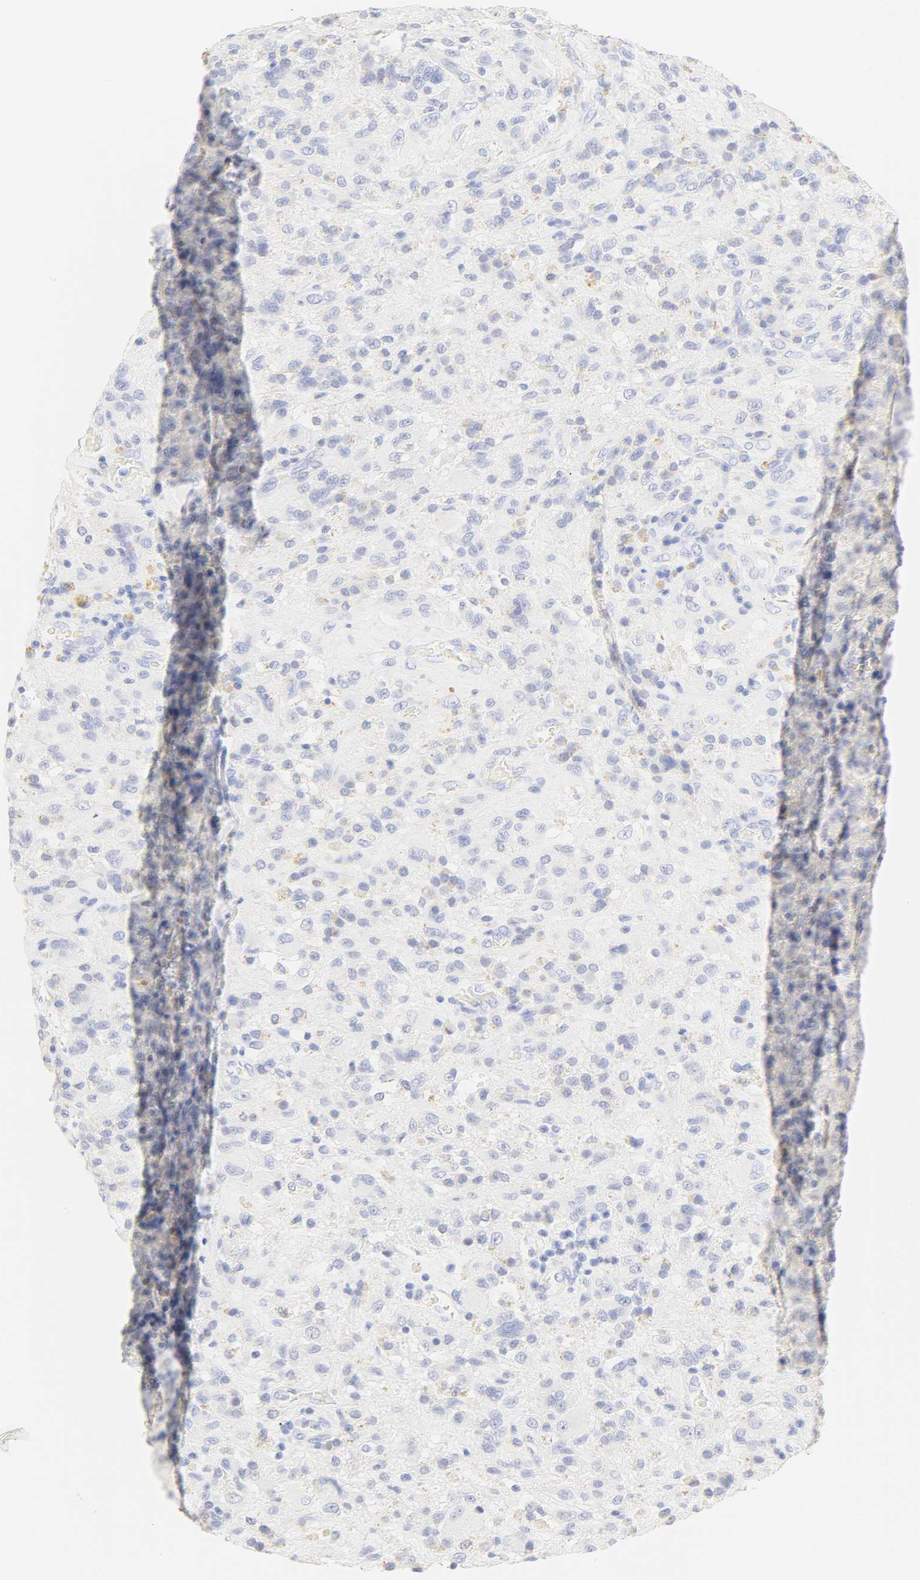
{"staining": {"intensity": "negative", "quantity": "none", "location": "none"}, "tissue": "glioma", "cell_type": "Tumor cells", "image_type": "cancer", "snomed": [{"axis": "morphology", "description": "Normal tissue, NOS"}, {"axis": "morphology", "description": "Glioma, malignant, High grade"}, {"axis": "topography", "description": "Cerebral cortex"}], "caption": "The immunohistochemistry photomicrograph has no significant positivity in tumor cells of glioma tissue.", "gene": "SLCO1B3", "patient": {"sex": "male", "age": 56}}